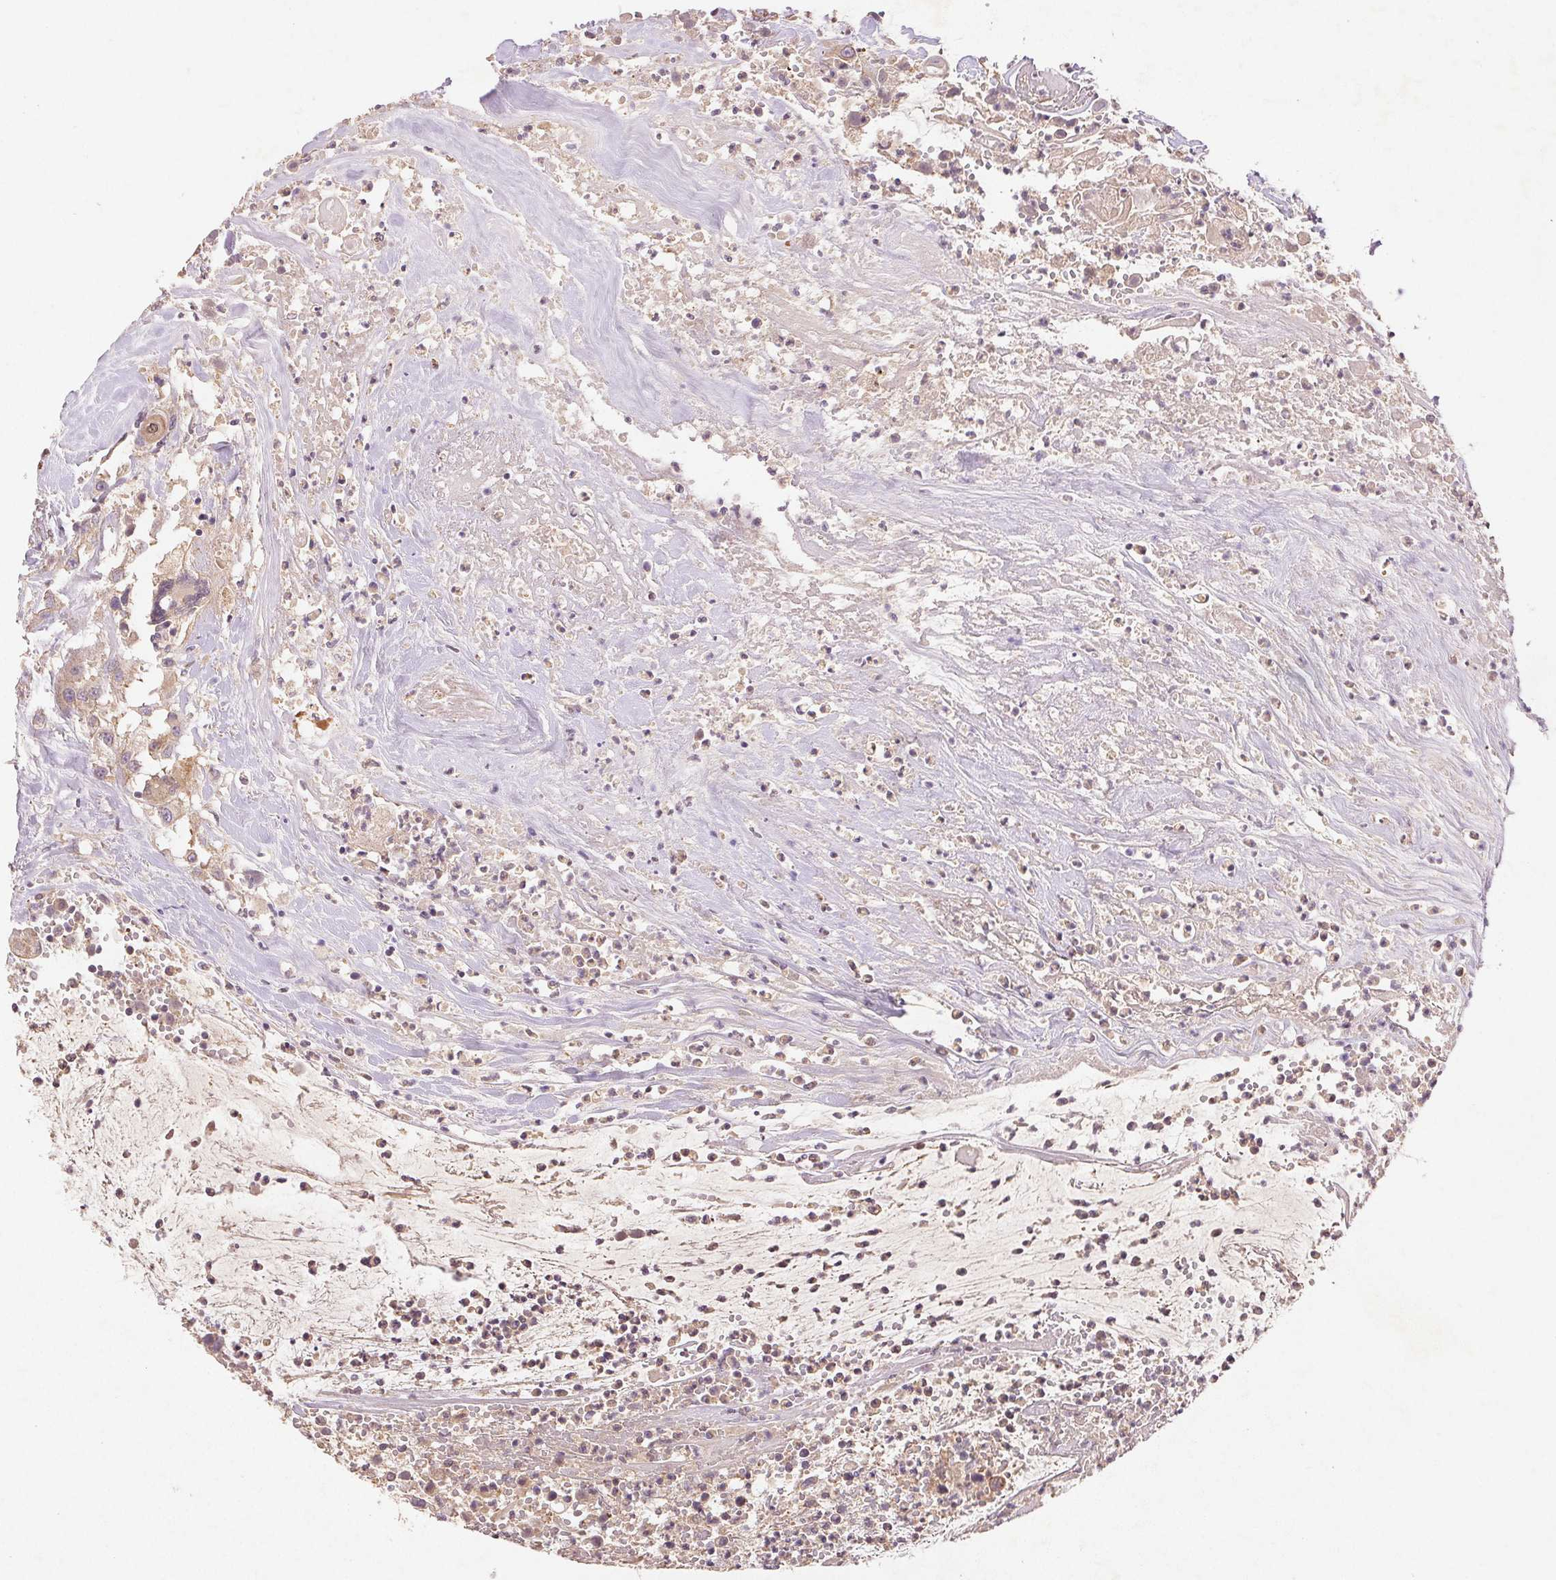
{"staining": {"intensity": "weak", "quantity": "25%-75%", "location": "cytoplasmic/membranous"}, "tissue": "head and neck cancer", "cell_type": "Tumor cells", "image_type": "cancer", "snomed": [{"axis": "morphology", "description": "Squamous cell carcinoma, NOS"}, {"axis": "topography", "description": "Head-Neck"}], "caption": "DAB immunohistochemical staining of head and neck squamous cell carcinoma reveals weak cytoplasmic/membranous protein positivity in about 25%-75% of tumor cells. (brown staining indicates protein expression, while blue staining denotes nuclei).", "gene": "YIF1B", "patient": {"sex": "male", "age": 57}}